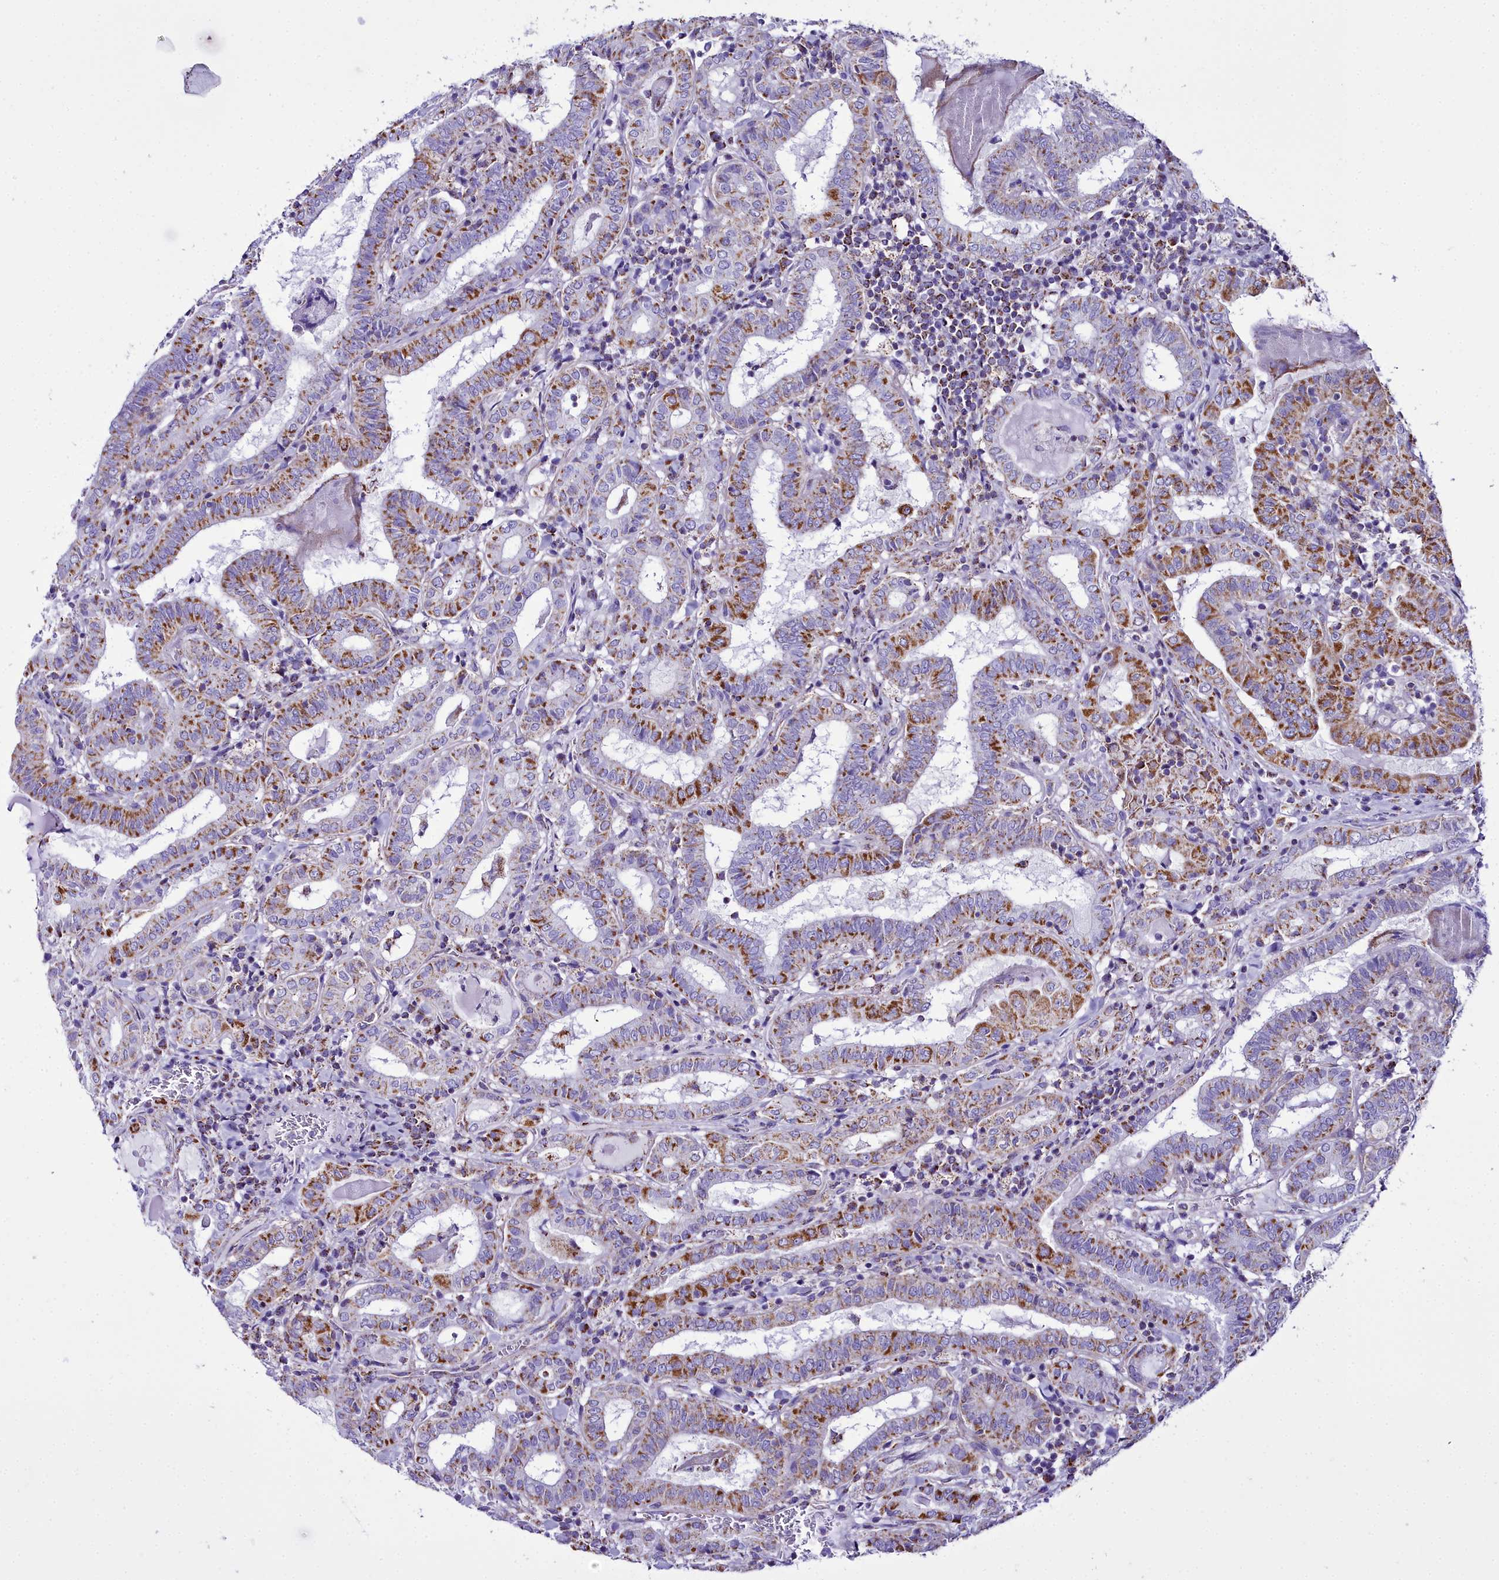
{"staining": {"intensity": "moderate", "quantity": "25%-75%", "location": "cytoplasmic/membranous"}, "tissue": "thyroid cancer", "cell_type": "Tumor cells", "image_type": "cancer", "snomed": [{"axis": "morphology", "description": "Papillary adenocarcinoma, NOS"}, {"axis": "topography", "description": "Thyroid gland"}], "caption": "Protein staining reveals moderate cytoplasmic/membranous expression in approximately 25%-75% of tumor cells in papillary adenocarcinoma (thyroid).", "gene": "WDFY3", "patient": {"sex": "female", "age": 72}}